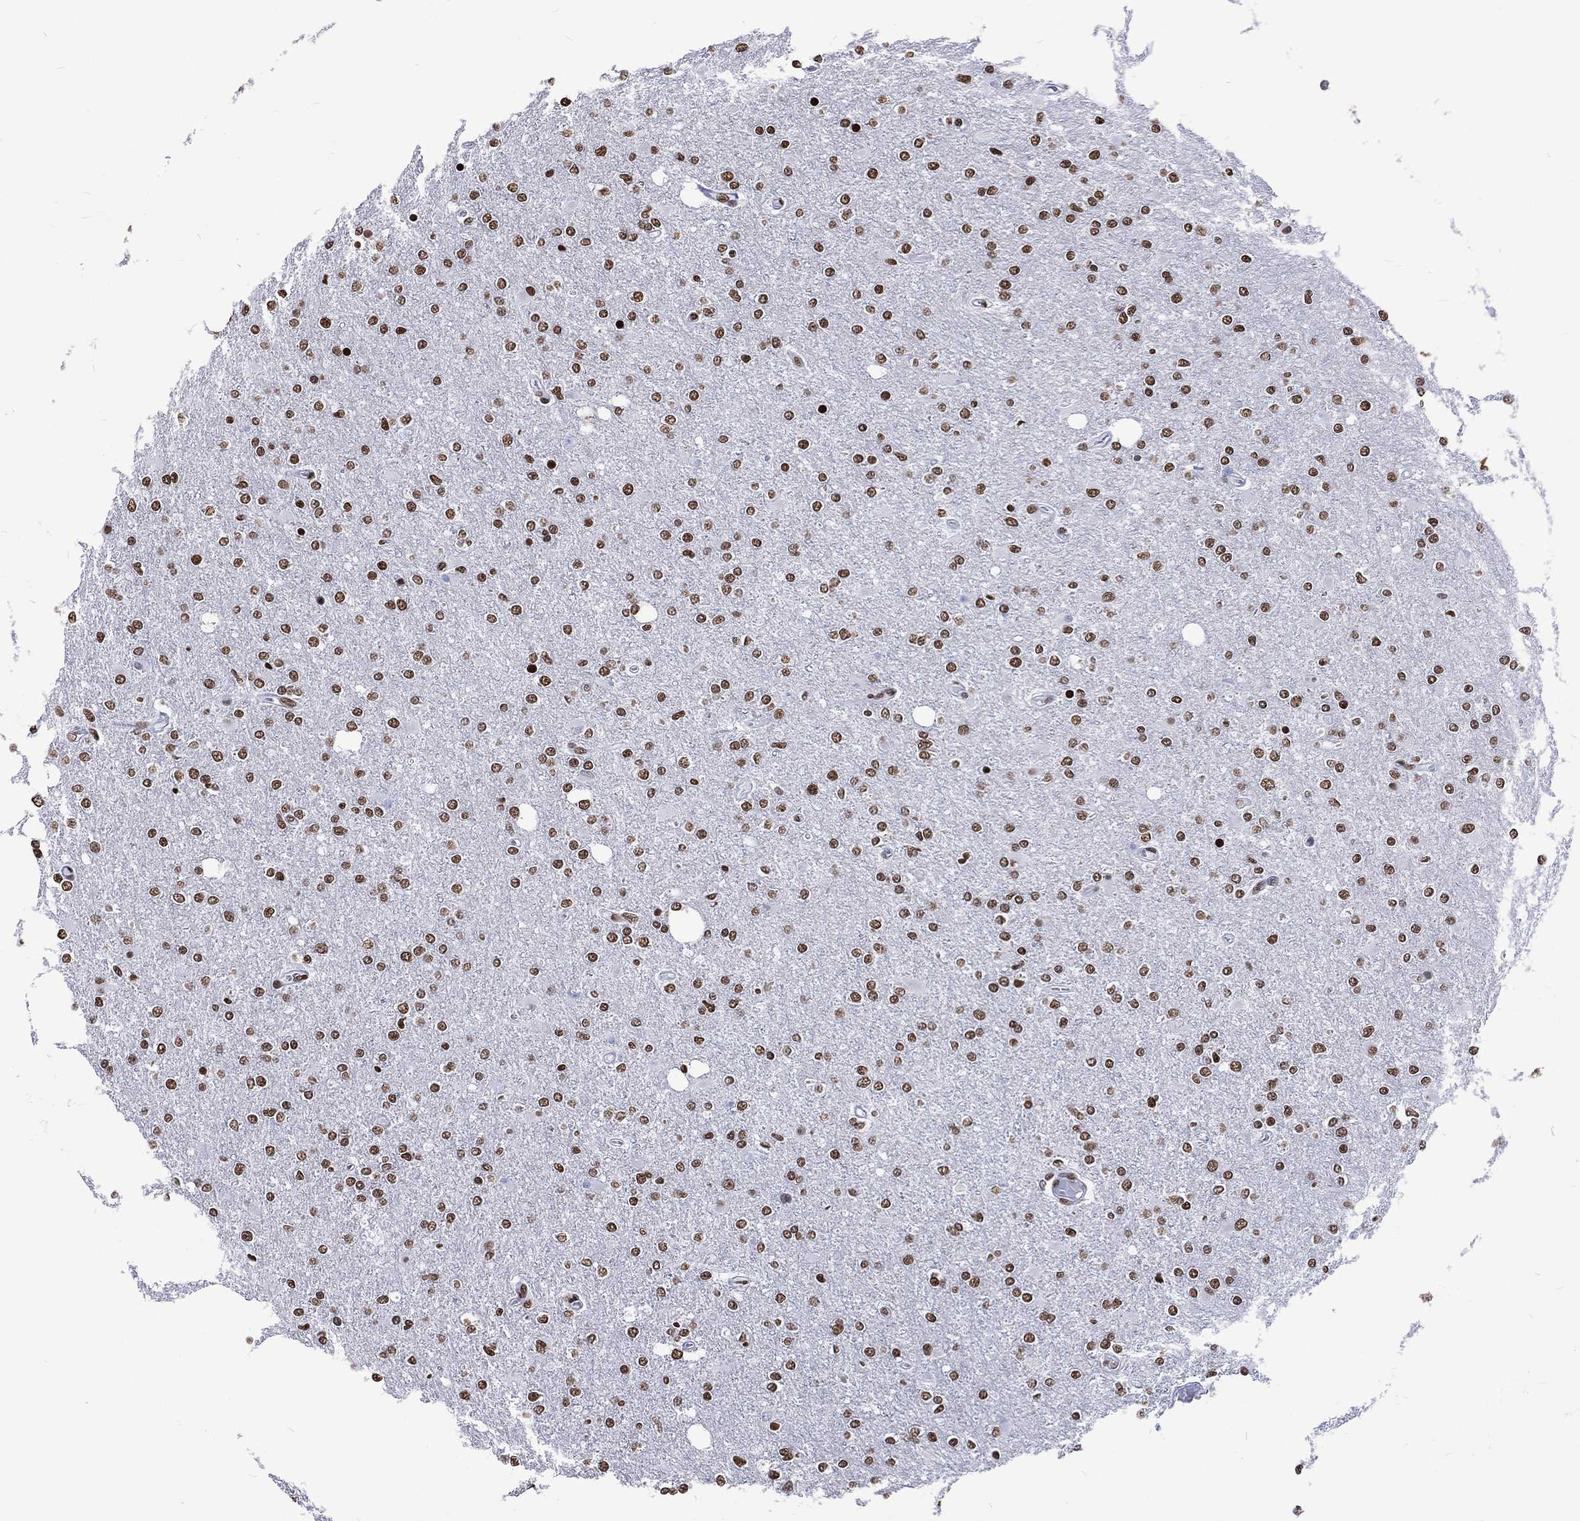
{"staining": {"intensity": "strong", "quantity": ">75%", "location": "nuclear"}, "tissue": "glioma", "cell_type": "Tumor cells", "image_type": "cancer", "snomed": [{"axis": "morphology", "description": "Glioma, malignant, High grade"}, {"axis": "topography", "description": "Cerebral cortex"}], "caption": "IHC micrograph of human glioma stained for a protein (brown), which demonstrates high levels of strong nuclear expression in about >75% of tumor cells.", "gene": "RETREG2", "patient": {"sex": "male", "age": 70}}